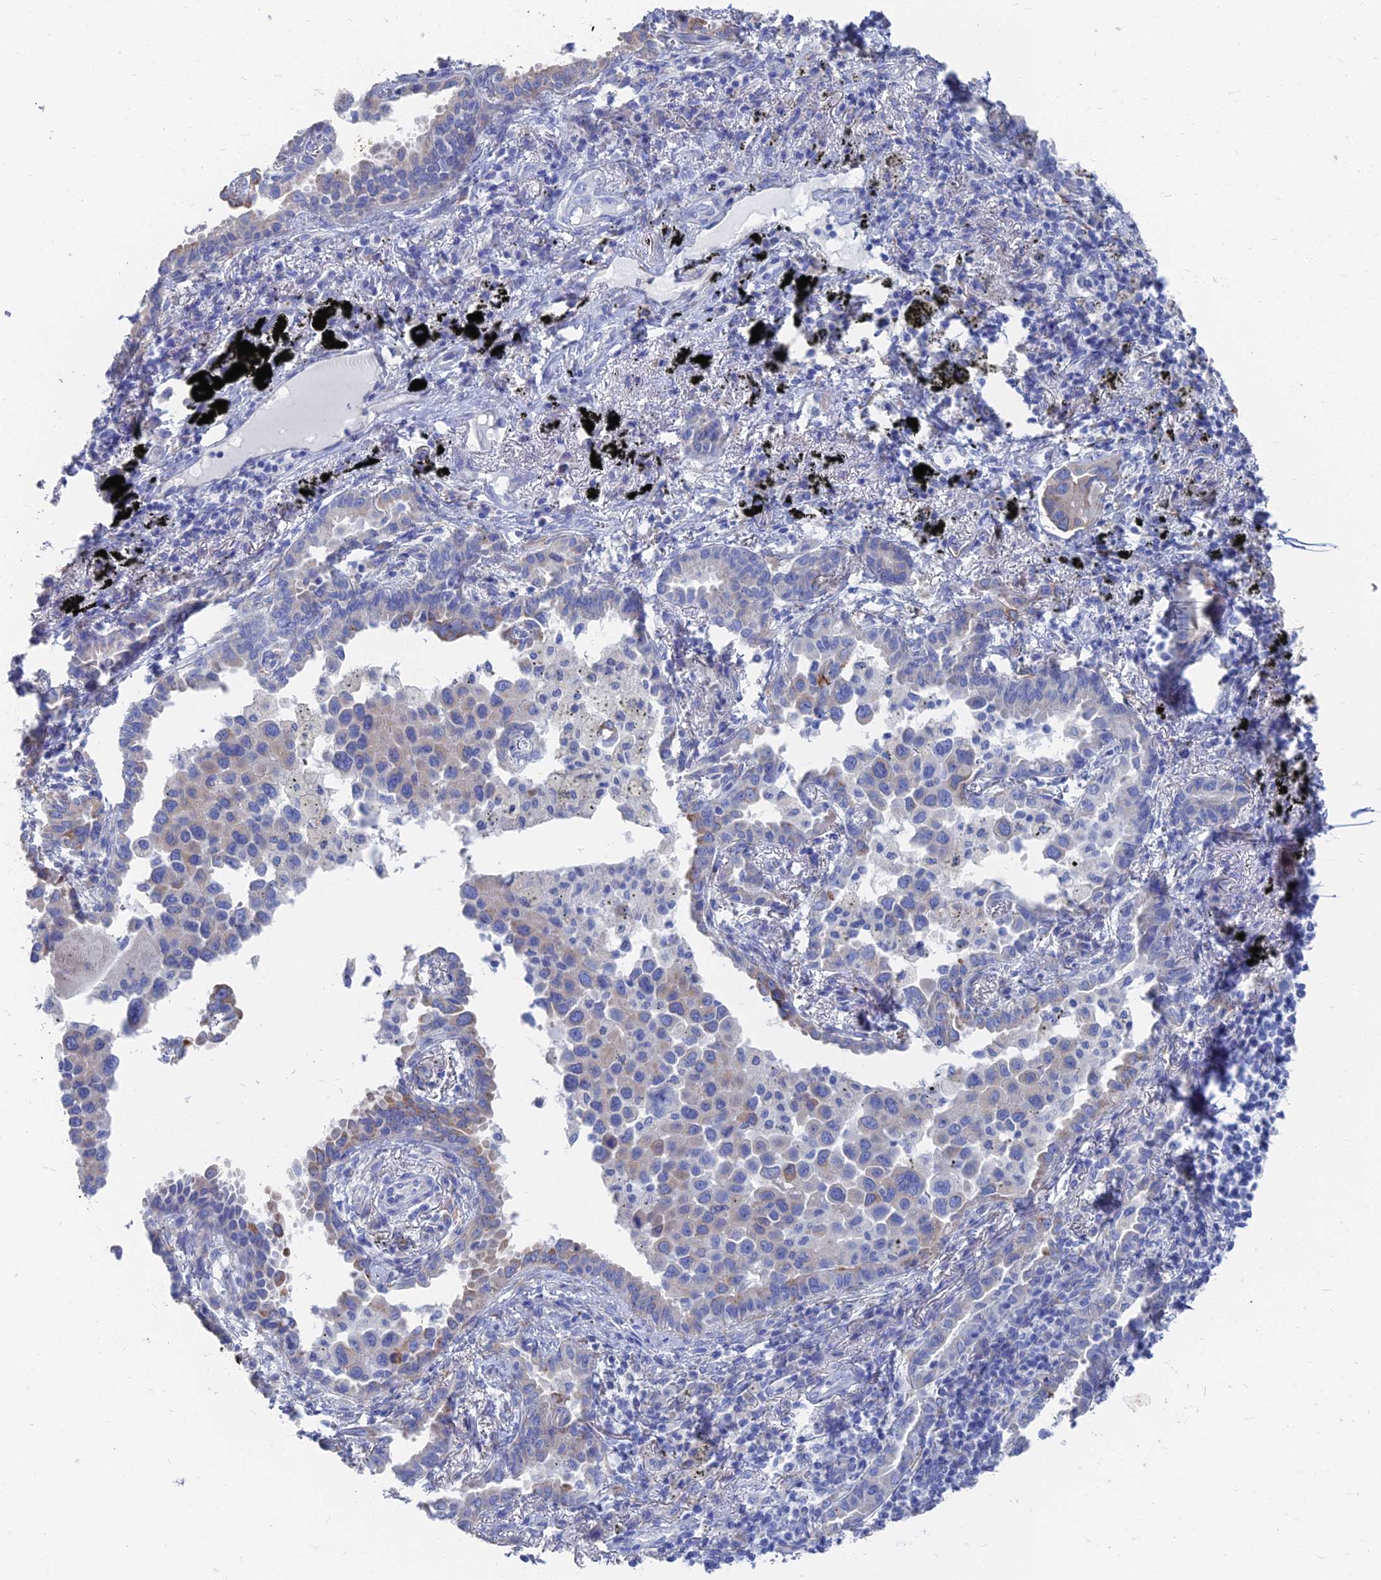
{"staining": {"intensity": "weak", "quantity": "<25%", "location": "cytoplasmic/membranous"}, "tissue": "lung cancer", "cell_type": "Tumor cells", "image_type": "cancer", "snomed": [{"axis": "morphology", "description": "Adenocarcinoma, NOS"}, {"axis": "topography", "description": "Lung"}], "caption": "Lung adenocarcinoma was stained to show a protein in brown. There is no significant staining in tumor cells.", "gene": "TNNT3", "patient": {"sex": "male", "age": 67}}